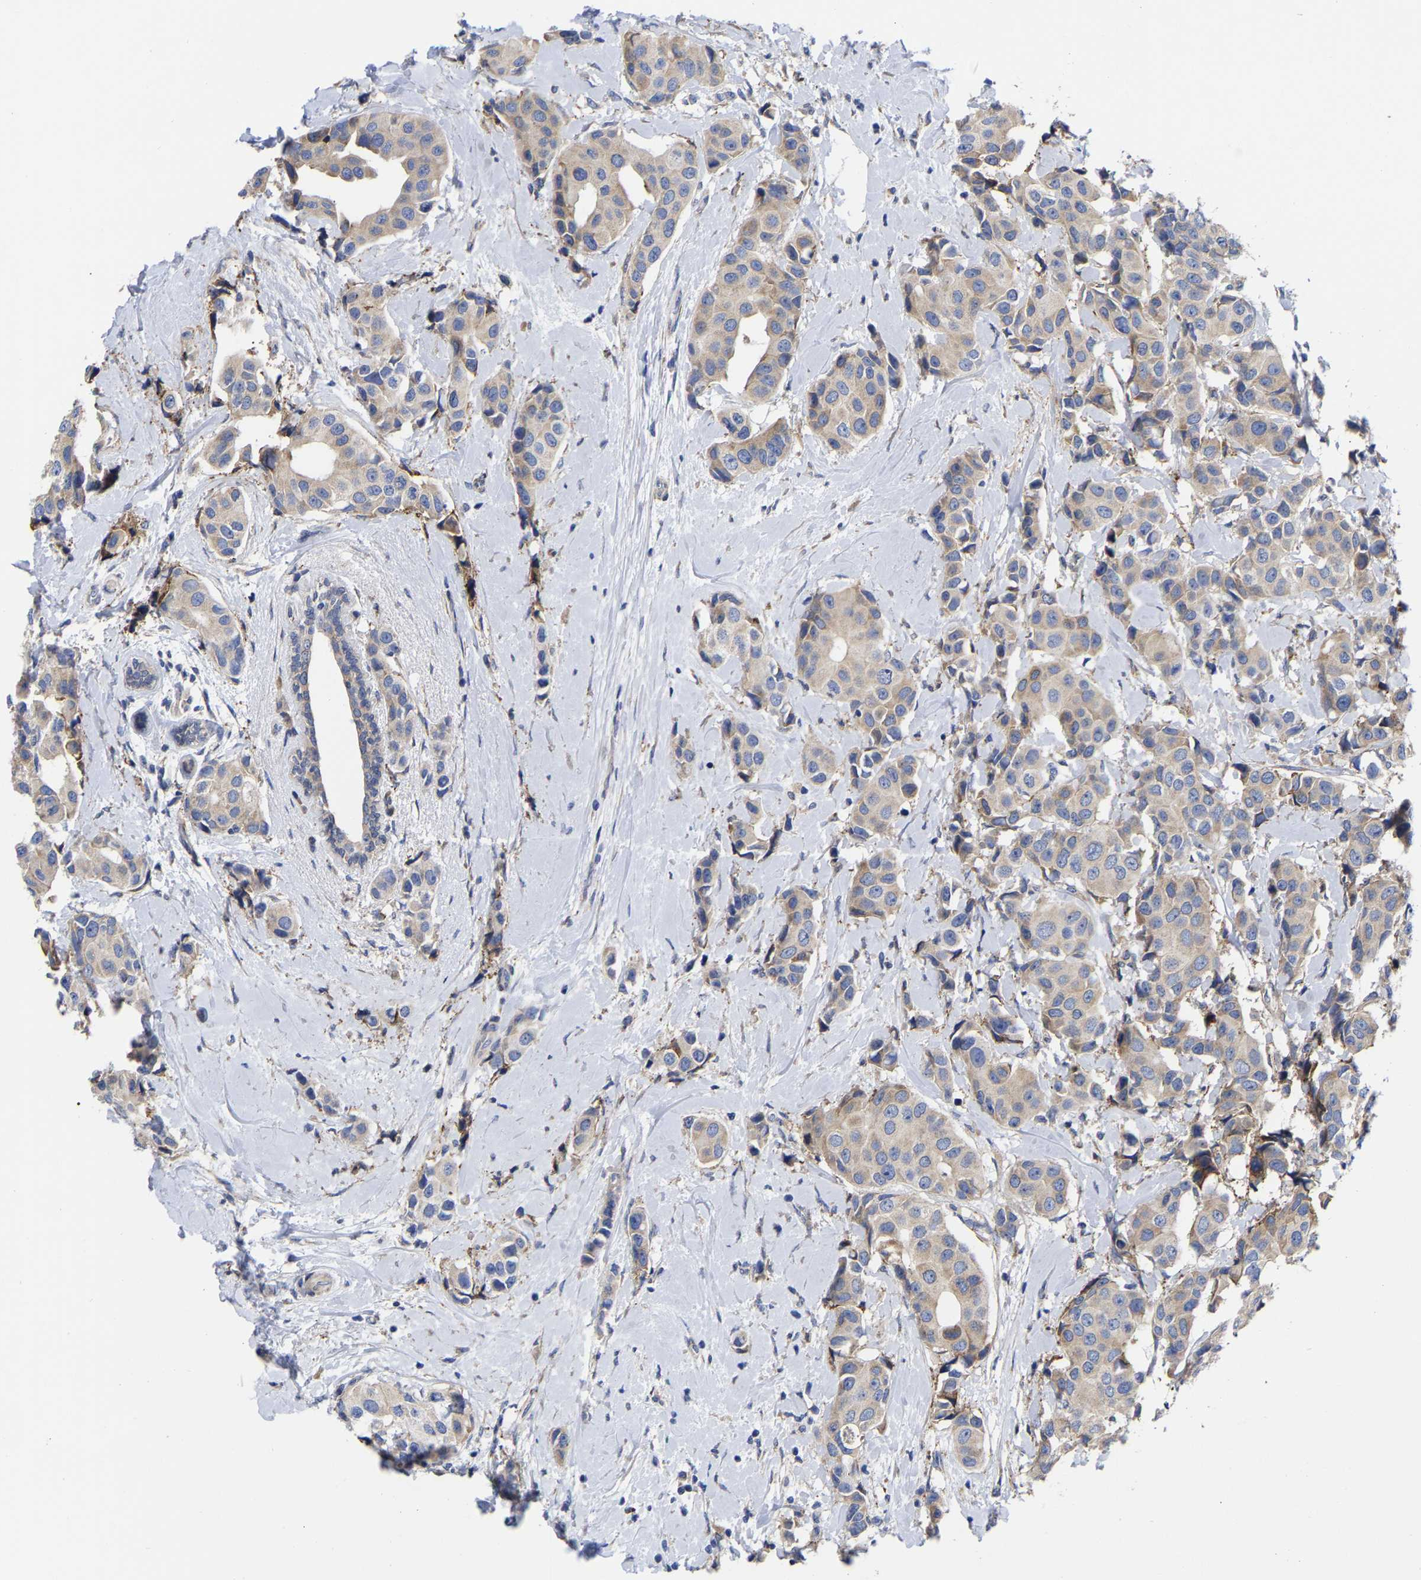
{"staining": {"intensity": "weak", "quantity": ">75%", "location": "cytoplasmic/membranous"}, "tissue": "breast cancer", "cell_type": "Tumor cells", "image_type": "cancer", "snomed": [{"axis": "morphology", "description": "Normal tissue, NOS"}, {"axis": "morphology", "description": "Duct carcinoma"}, {"axis": "topography", "description": "Breast"}], "caption": "Immunohistochemistry (DAB) staining of breast cancer shows weak cytoplasmic/membranous protein staining in about >75% of tumor cells. Ihc stains the protein in brown and the nuclei are stained blue.", "gene": "CFAP298", "patient": {"sex": "female", "age": 39}}